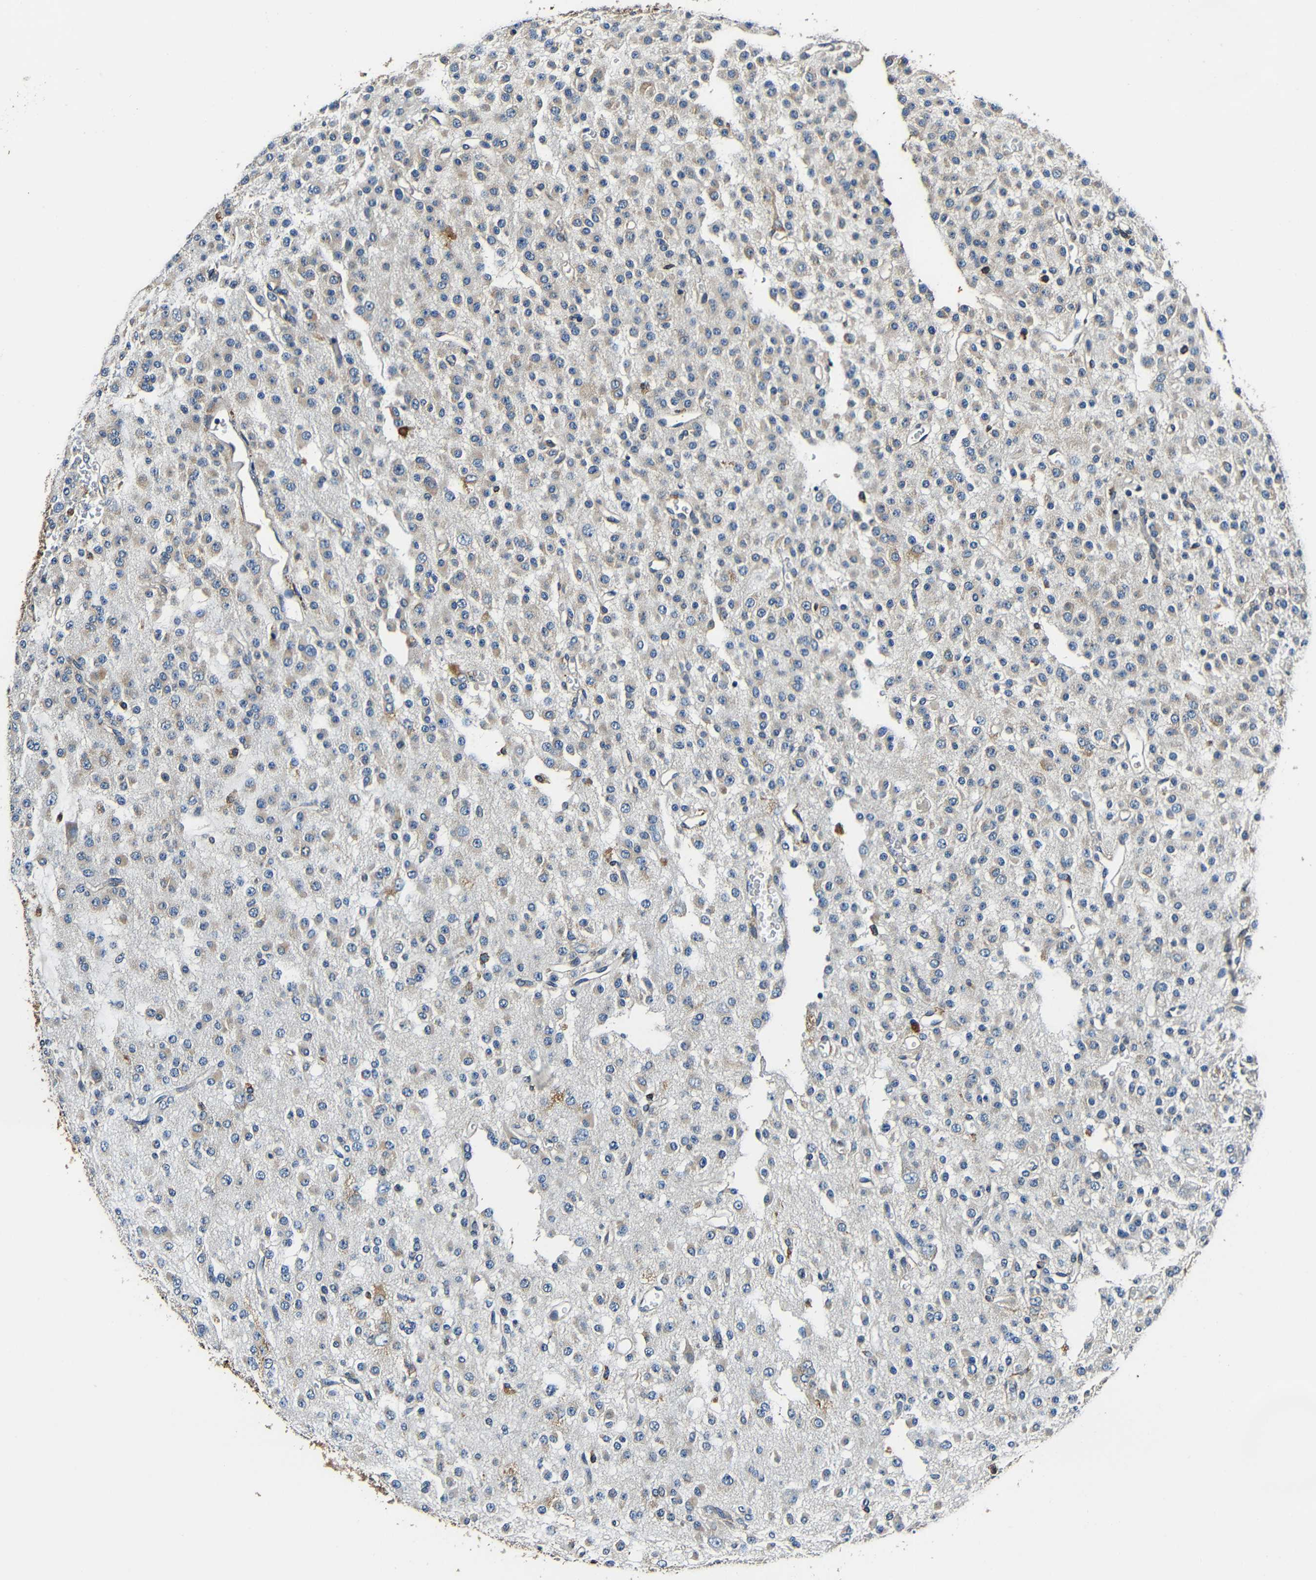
{"staining": {"intensity": "weak", "quantity": "<25%", "location": "cytoplasmic/membranous"}, "tissue": "glioma", "cell_type": "Tumor cells", "image_type": "cancer", "snomed": [{"axis": "morphology", "description": "Glioma, malignant, Low grade"}, {"axis": "topography", "description": "Brain"}], "caption": "Protein analysis of malignant low-grade glioma reveals no significant expression in tumor cells.", "gene": "RRBP1", "patient": {"sex": "male", "age": 38}}